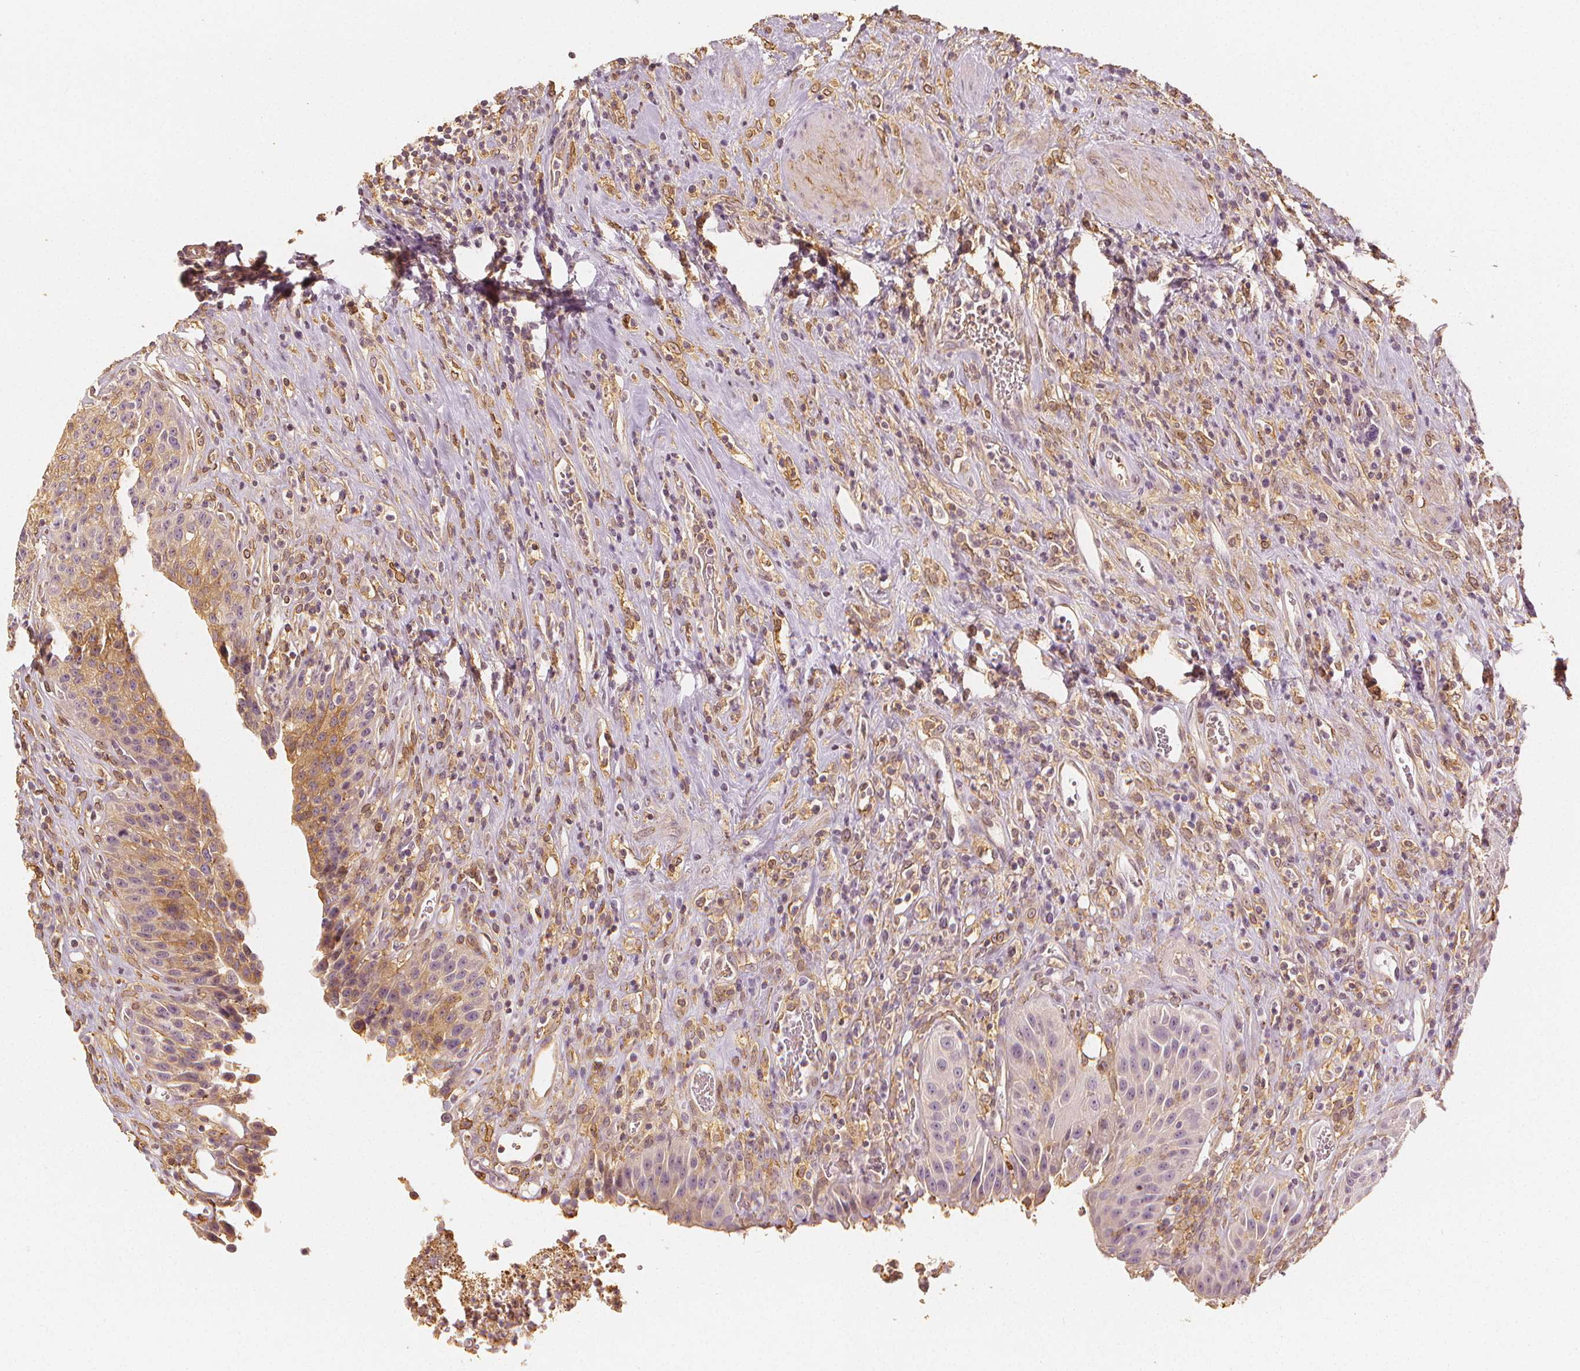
{"staining": {"intensity": "weak", "quantity": "25%-75%", "location": "cytoplasmic/membranous"}, "tissue": "urinary bladder", "cell_type": "Urothelial cells", "image_type": "normal", "snomed": [{"axis": "morphology", "description": "Normal tissue, NOS"}, {"axis": "topography", "description": "Urinary bladder"}], "caption": "Immunohistochemical staining of unremarkable urinary bladder exhibits low levels of weak cytoplasmic/membranous expression in about 25%-75% of urothelial cells. The protein is stained brown, and the nuclei are stained in blue (DAB (3,3'-diaminobenzidine) IHC with brightfield microscopy, high magnification).", "gene": "ARHGAP26", "patient": {"sex": "female", "age": 56}}